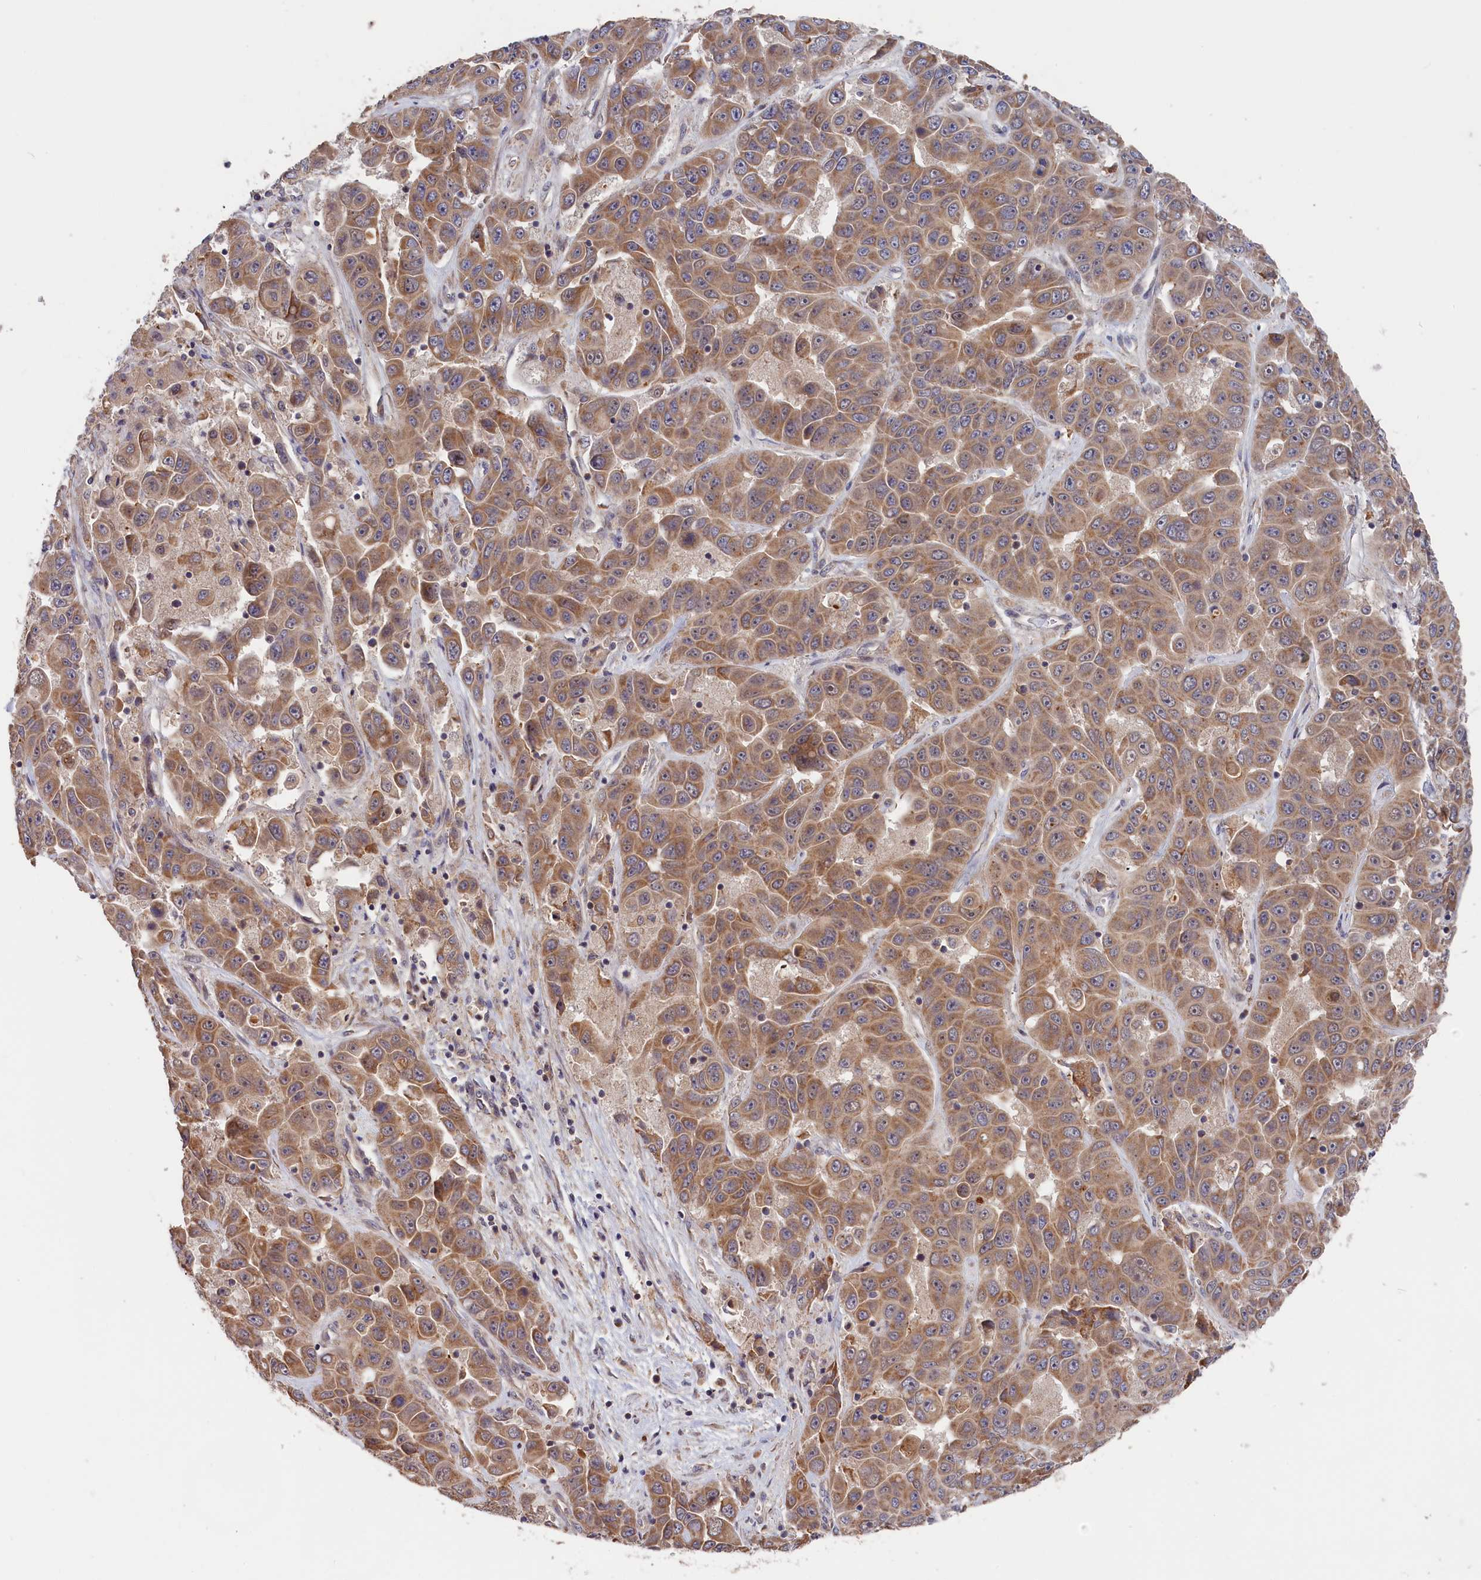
{"staining": {"intensity": "moderate", "quantity": ">75%", "location": "cytoplasmic/membranous"}, "tissue": "liver cancer", "cell_type": "Tumor cells", "image_type": "cancer", "snomed": [{"axis": "morphology", "description": "Cholangiocarcinoma"}, {"axis": "topography", "description": "Liver"}], "caption": "Immunohistochemical staining of human liver cancer (cholangiocarcinoma) exhibits medium levels of moderate cytoplasmic/membranous protein positivity in approximately >75% of tumor cells.", "gene": "CEP44", "patient": {"sex": "female", "age": 52}}